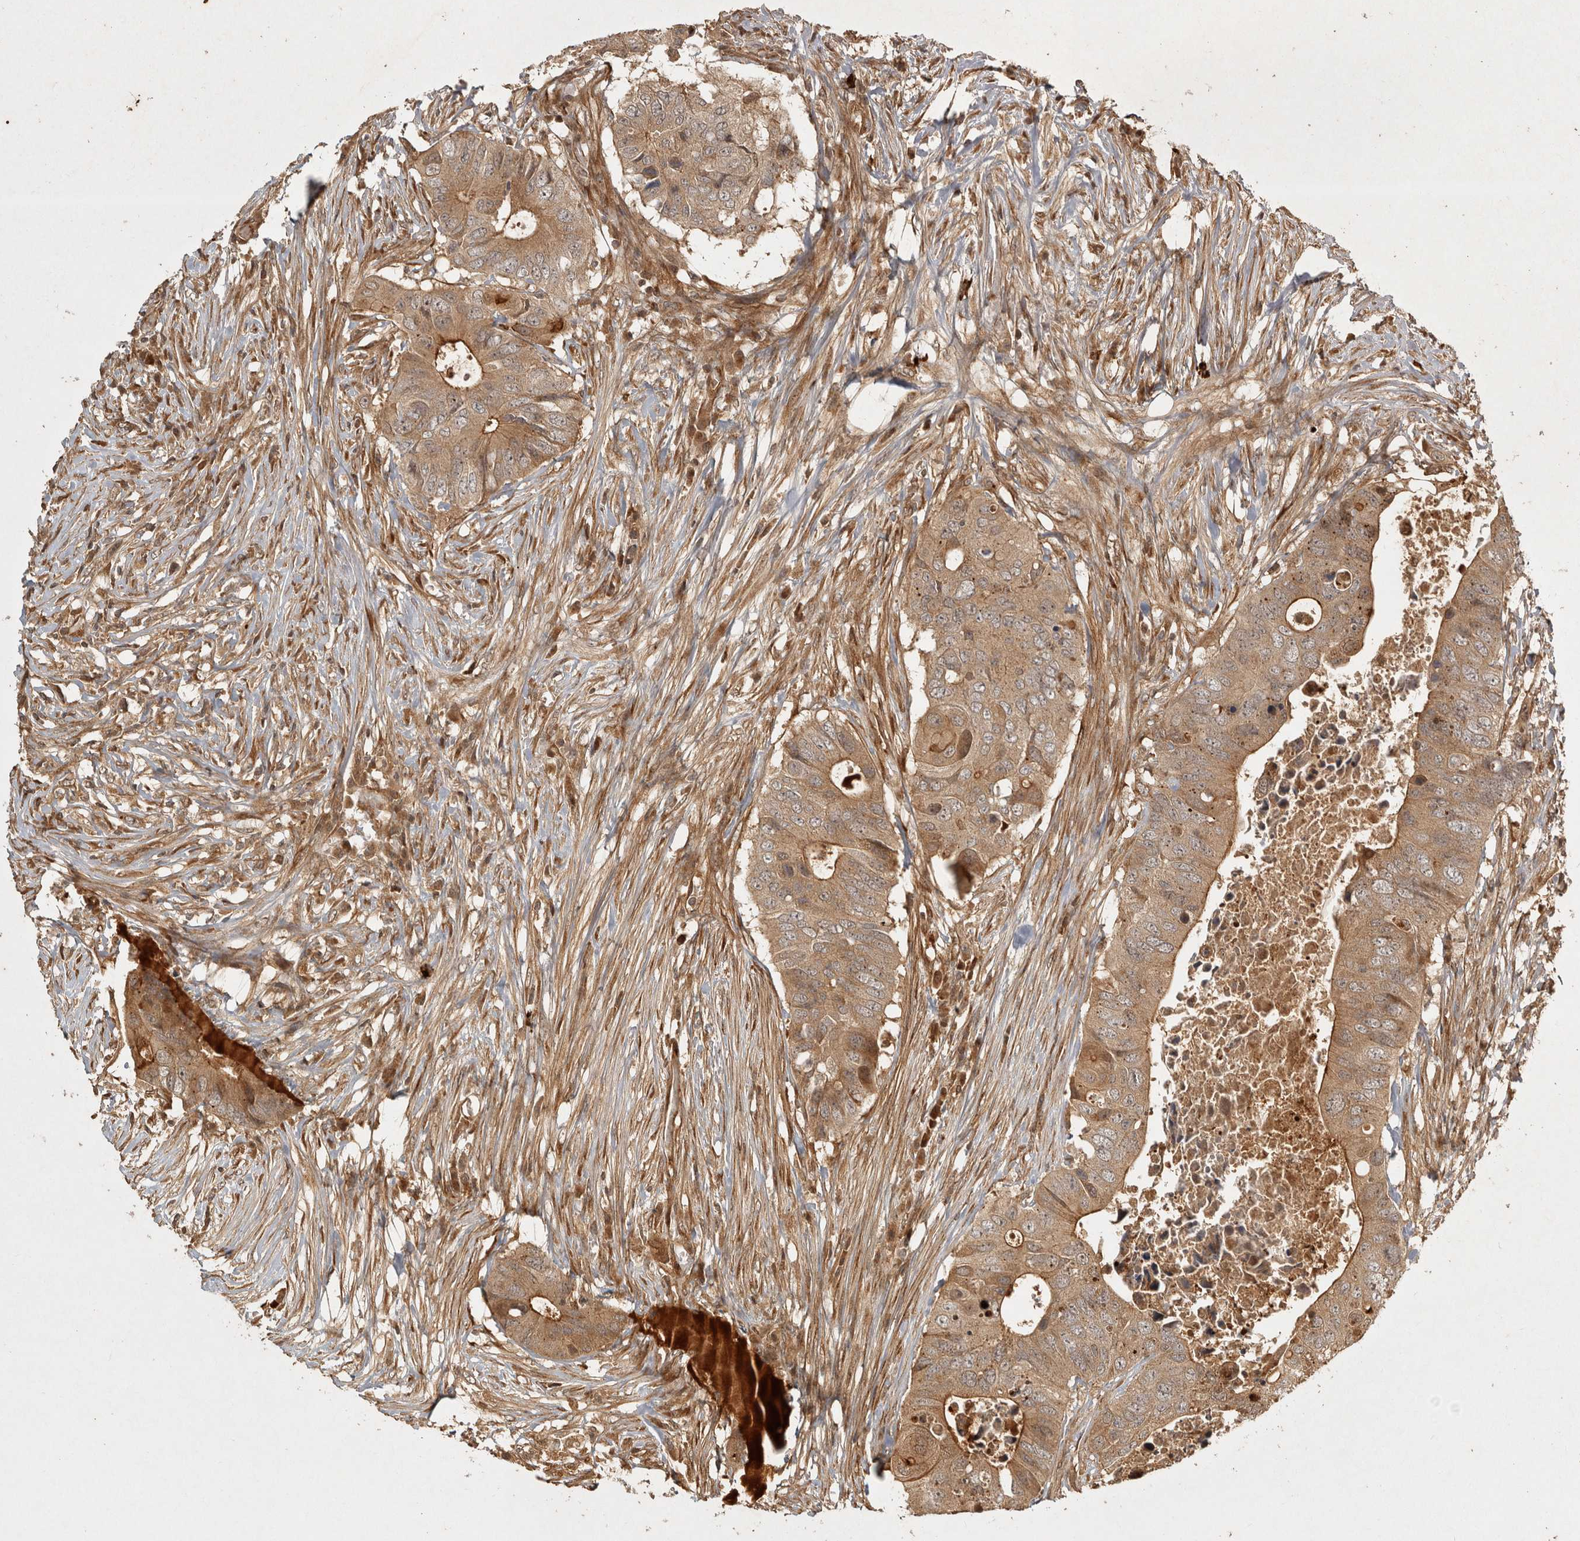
{"staining": {"intensity": "moderate", "quantity": ">75%", "location": "cytoplasmic/membranous"}, "tissue": "colorectal cancer", "cell_type": "Tumor cells", "image_type": "cancer", "snomed": [{"axis": "morphology", "description": "Adenocarcinoma, NOS"}, {"axis": "topography", "description": "Colon"}], "caption": "There is medium levels of moderate cytoplasmic/membranous staining in tumor cells of colorectal cancer, as demonstrated by immunohistochemical staining (brown color).", "gene": "CAMSAP2", "patient": {"sex": "male", "age": 71}}